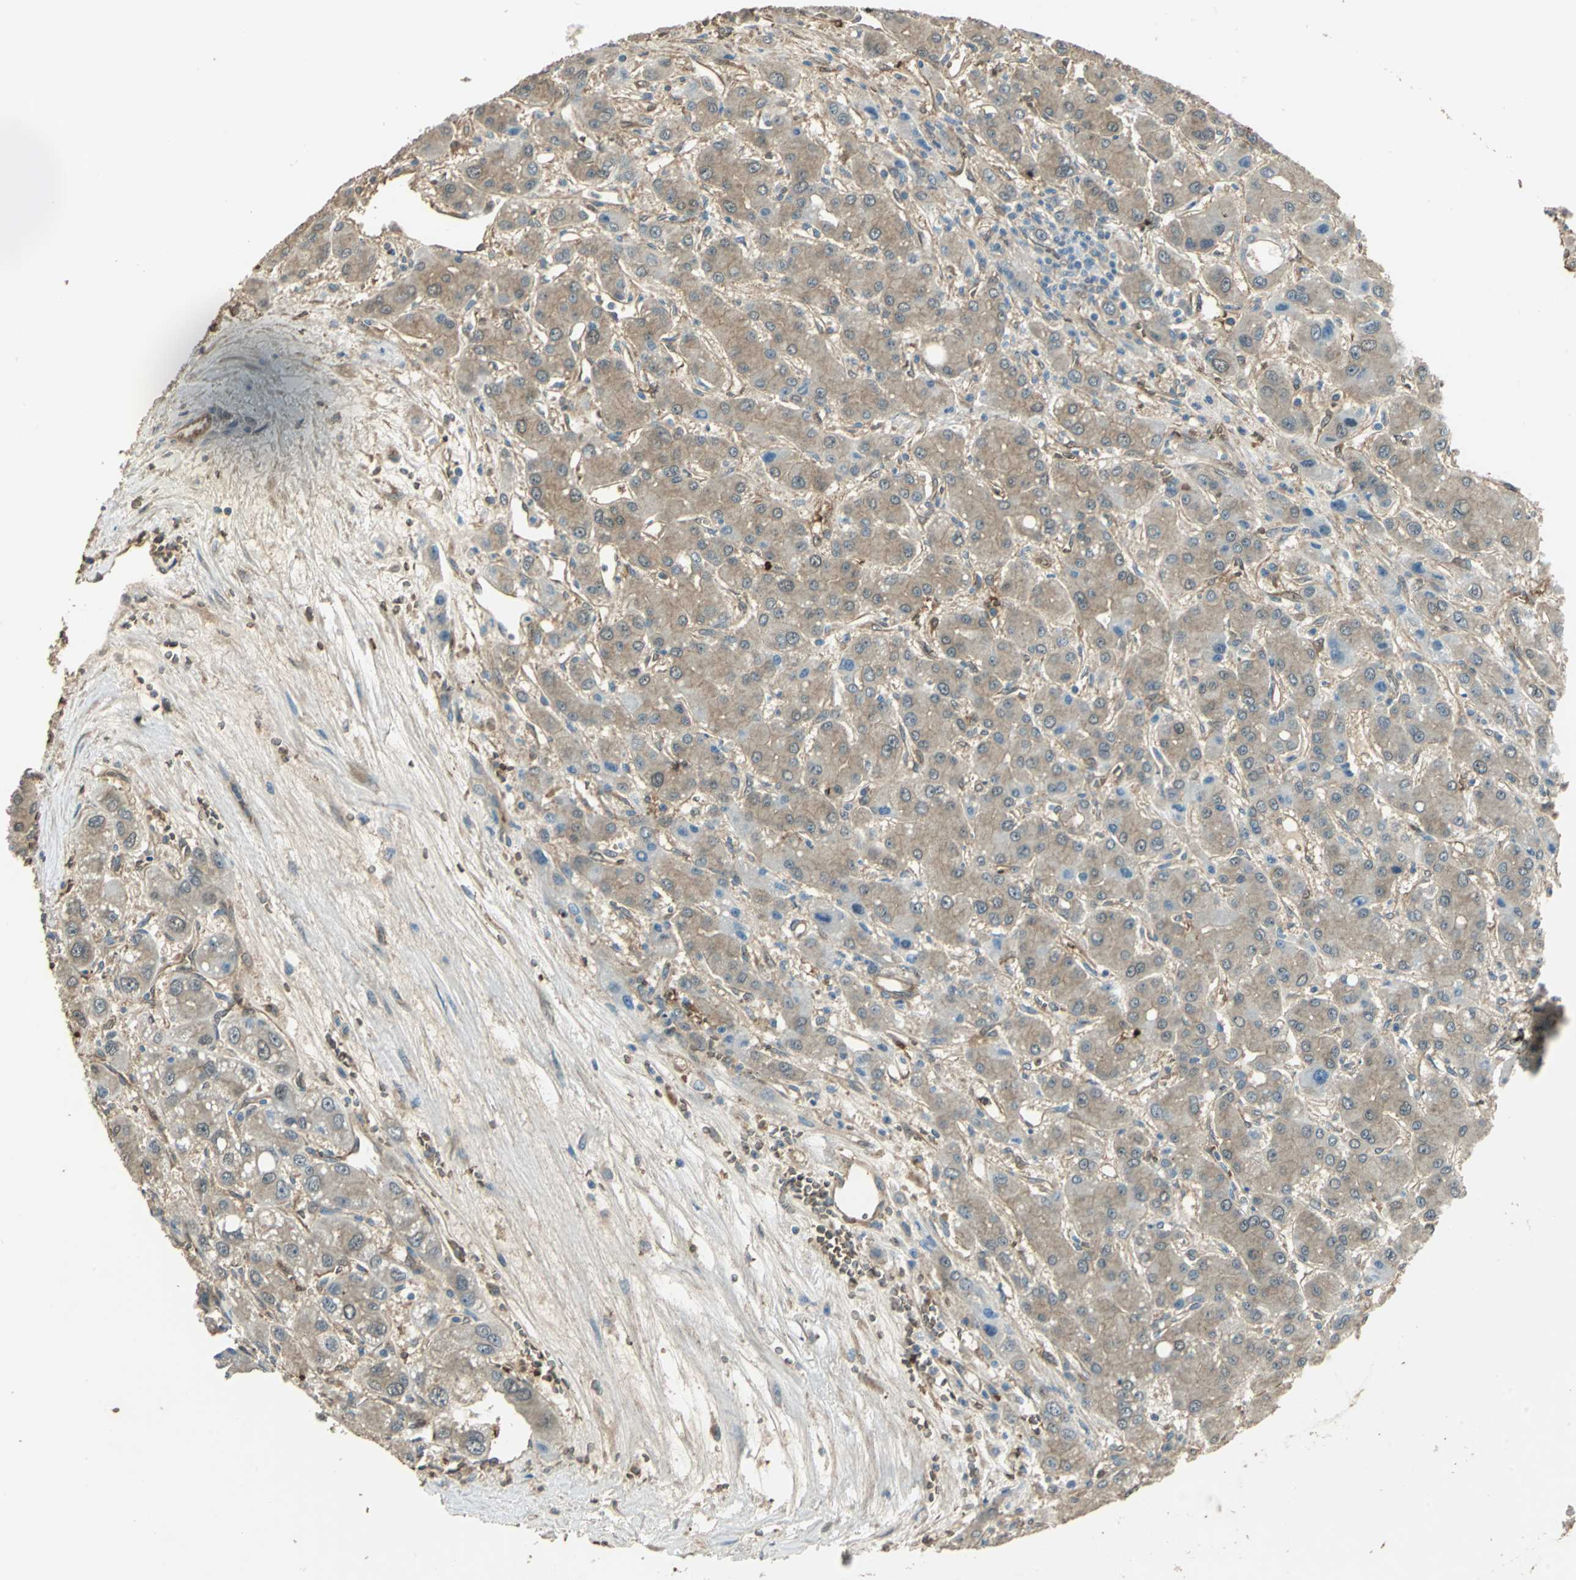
{"staining": {"intensity": "weak", "quantity": ">75%", "location": "cytoplasmic/membranous"}, "tissue": "liver cancer", "cell_type": "Tumor cells", "image_type": "cancer", "snomed": [{"axis": "morphology", "description": "Carcinoma, Hepatocellular, NOS"}, {"axis": "topography", "description": "Liver"}], "caption": "Protein analysis of hepatocellular carcinoma (liver) tissue exhibits weak cytoplasmic/membranous expression in about >75% of tumor cells.", "gene": "DDAH1", "patient": {"sex": "male", "age": 55}}